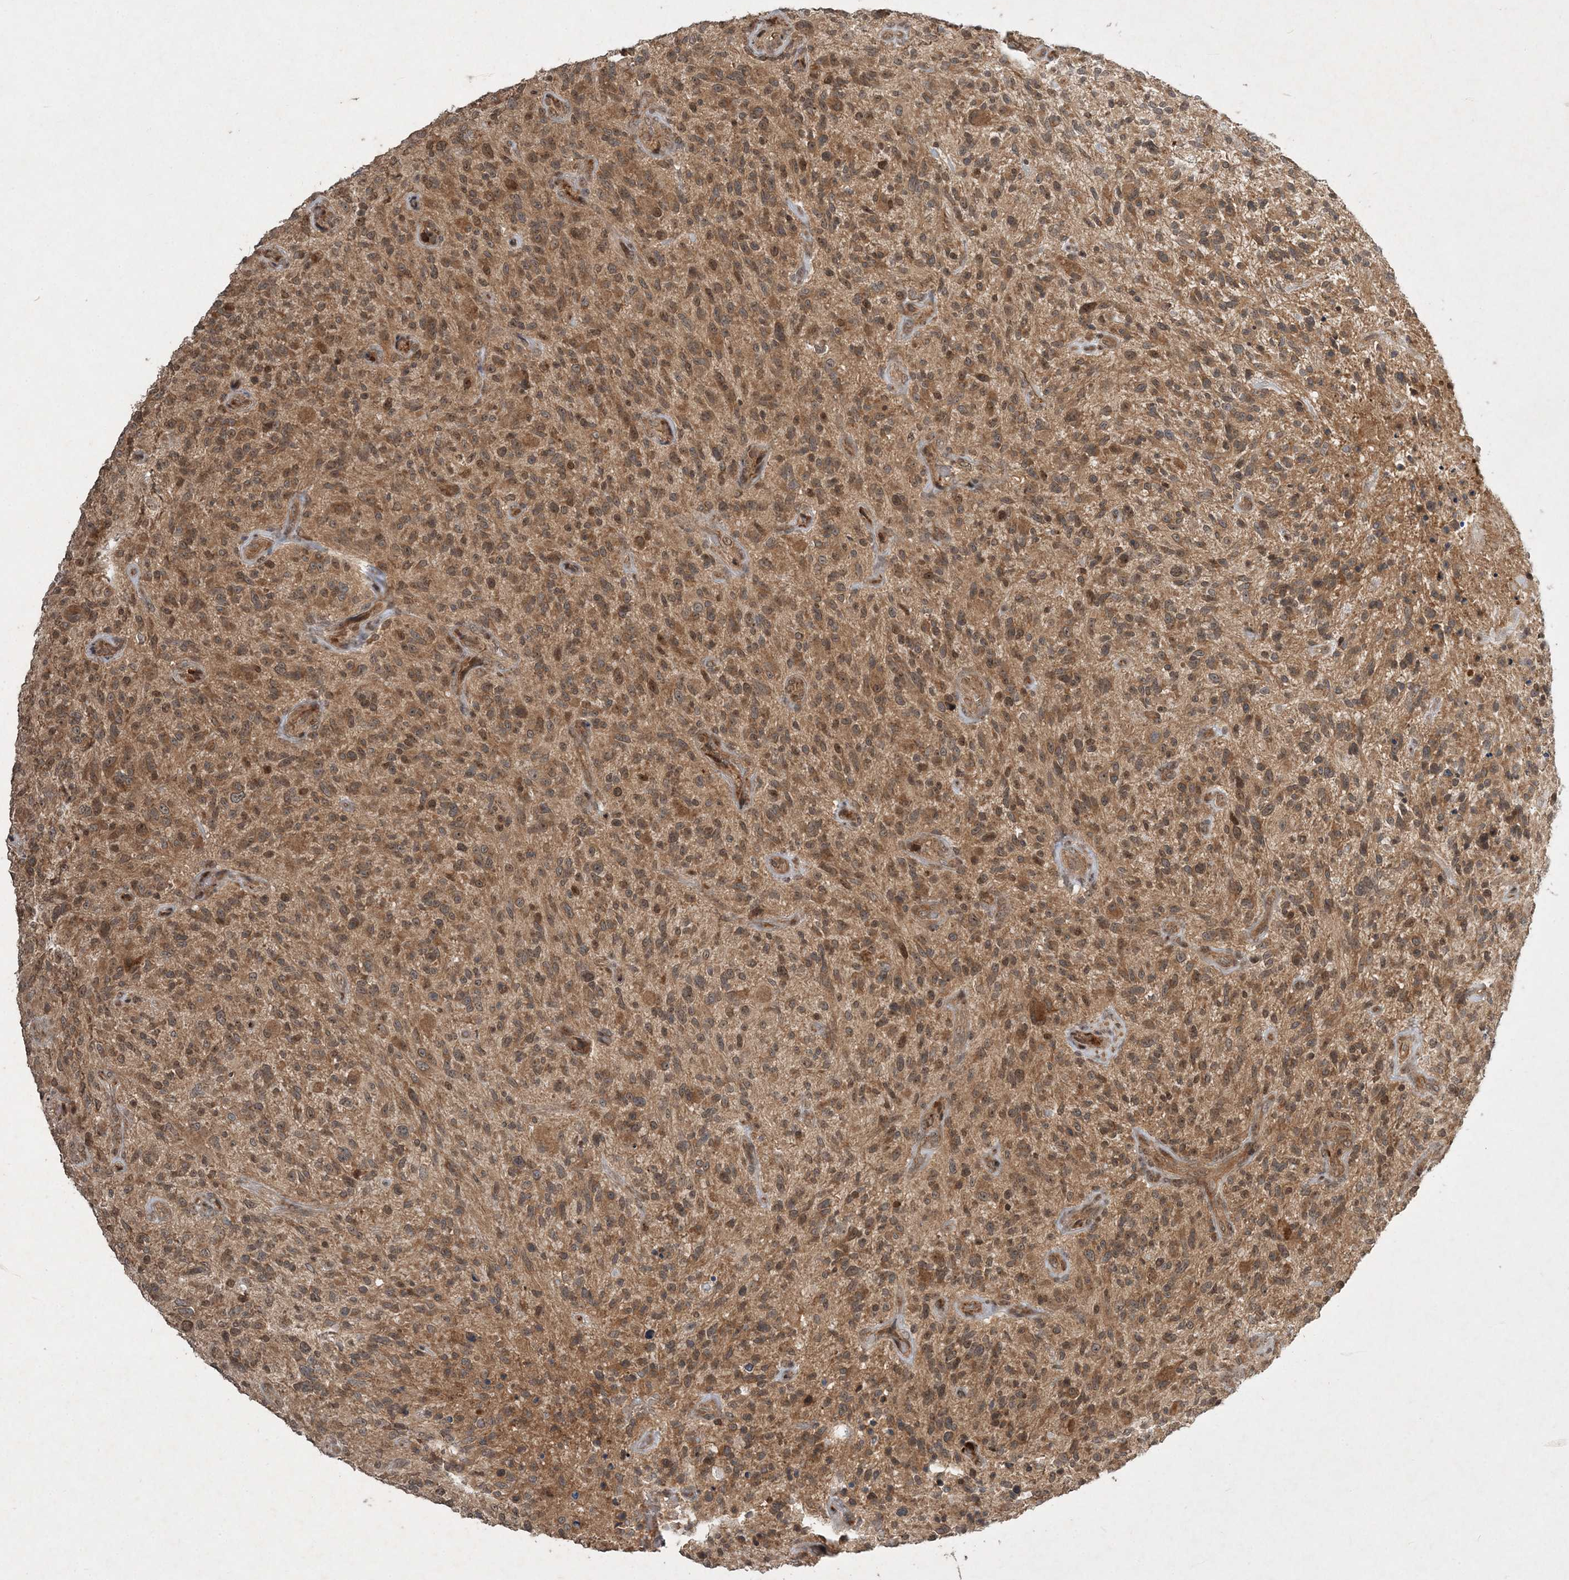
{"staining": {"intensity": "moderate", "quantity": "25%-75%", "location": "cytoplasmic/membranous"}, "tissue": "glioma", "cell_type": "Tumor cells", "image_type": "cancer", "snomed": [{"axis": "morphology", "description": "Glioma, malignant, High grade"}, {"axis": "topography", "description": "Brain"}], "caption": "Human malignant glioma (high-grade) stained with a brown dye shows moderate cytoplasmic/membranous positive staining in approximately 25%-75% of tumor cells.", "gene": "UBR3", "patient": {"sex": "male", "age": 47}}